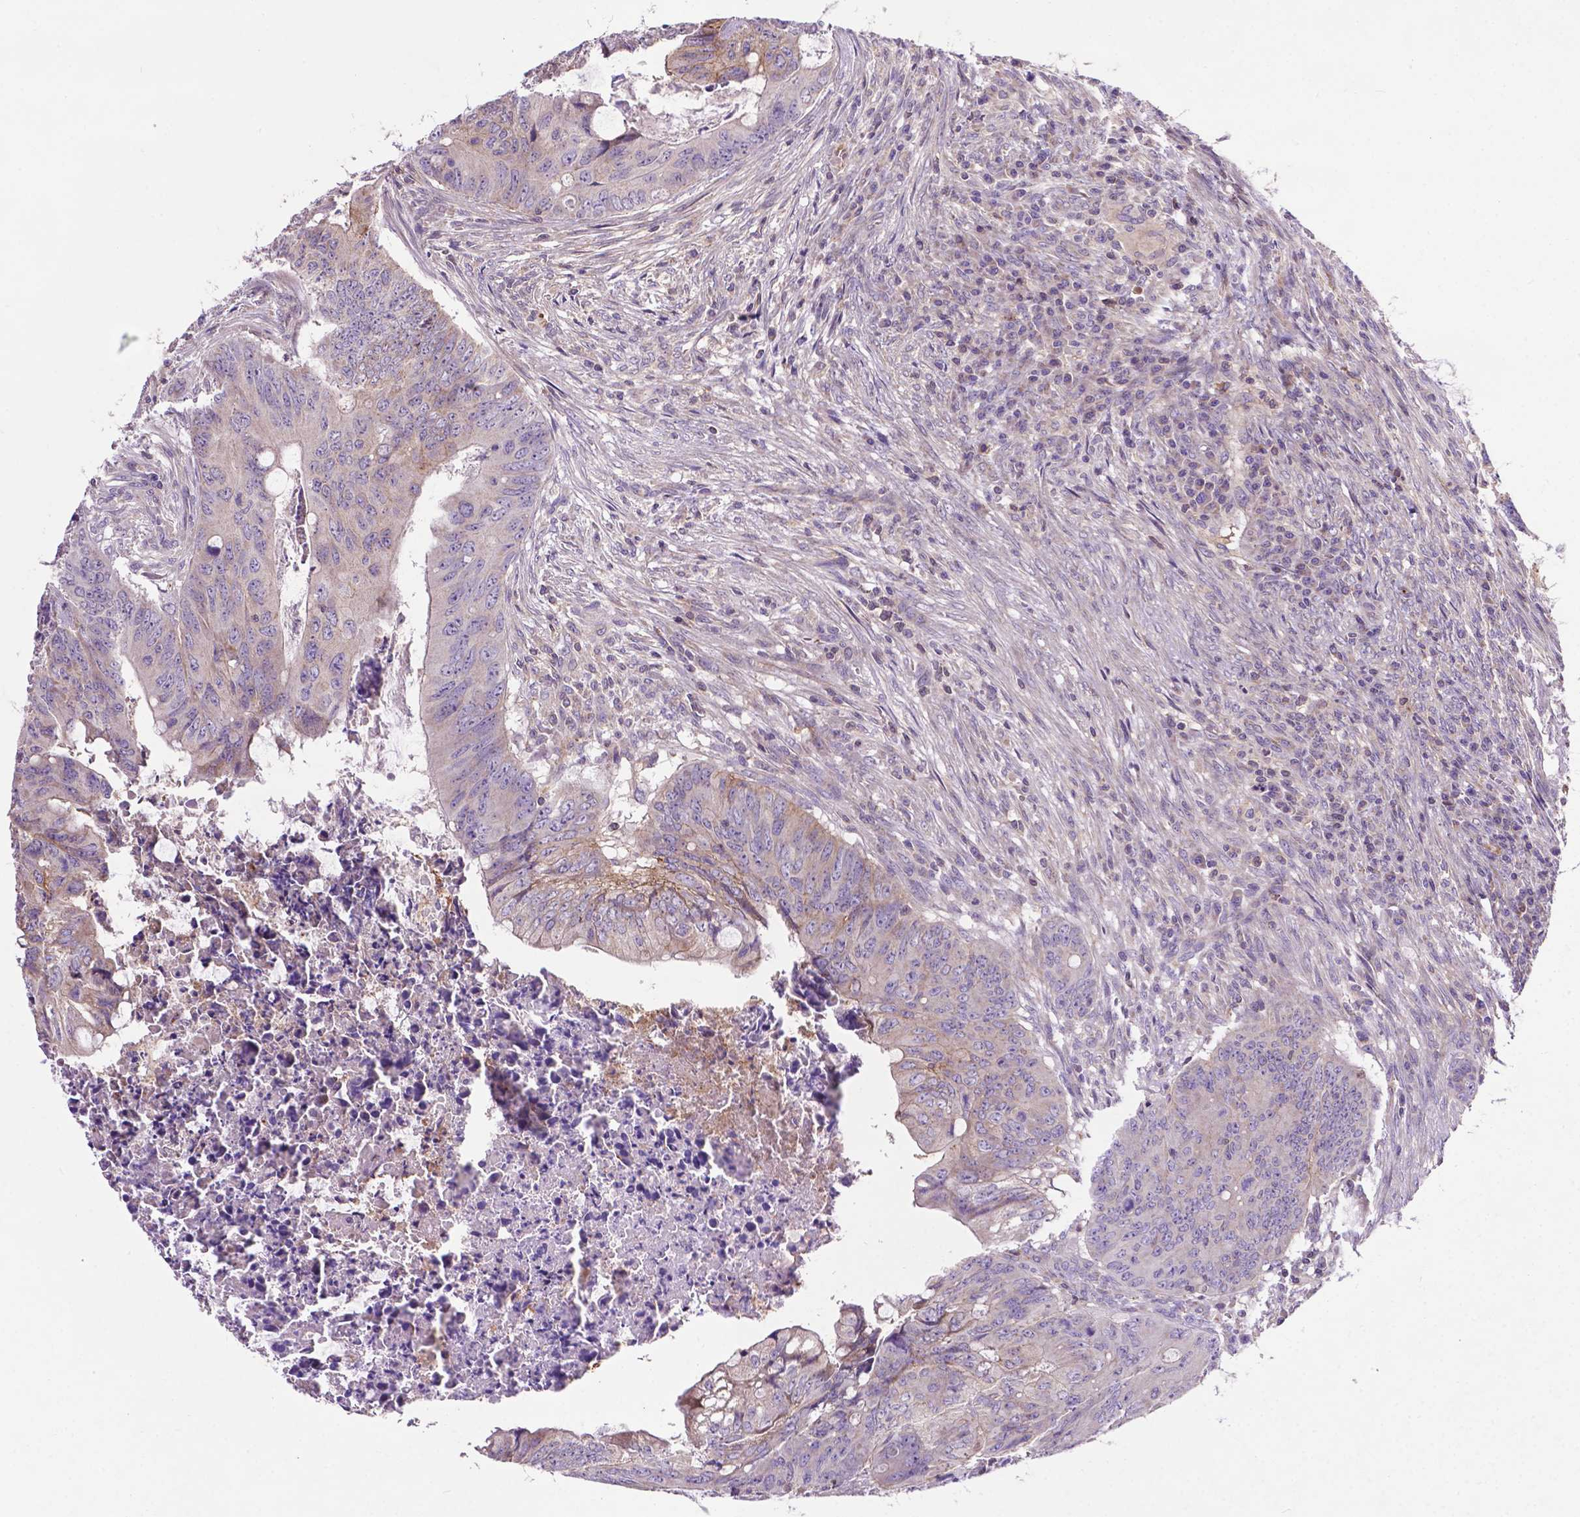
{"staining": {"intensity": "moderate", "quantity": "<25%", "location": "cytoplasmic/membranous"}, "tissue": "colorectal cancer", "cell_type": "Tumor cells", "image_type": "cancer", "snomed": [{"axis": "morphology", "description": "Adenocarcinoma, NOS"}, {"axis": "topography", "description": "Colon"}], "caption": "Moderate cytoplasmic/membranous protein staining is appreciated in about <25% of tumor cells in colorectal adenocarcinoma.", "gene": "SPNS2", "patient": {"sex": "female", "age": 74}}